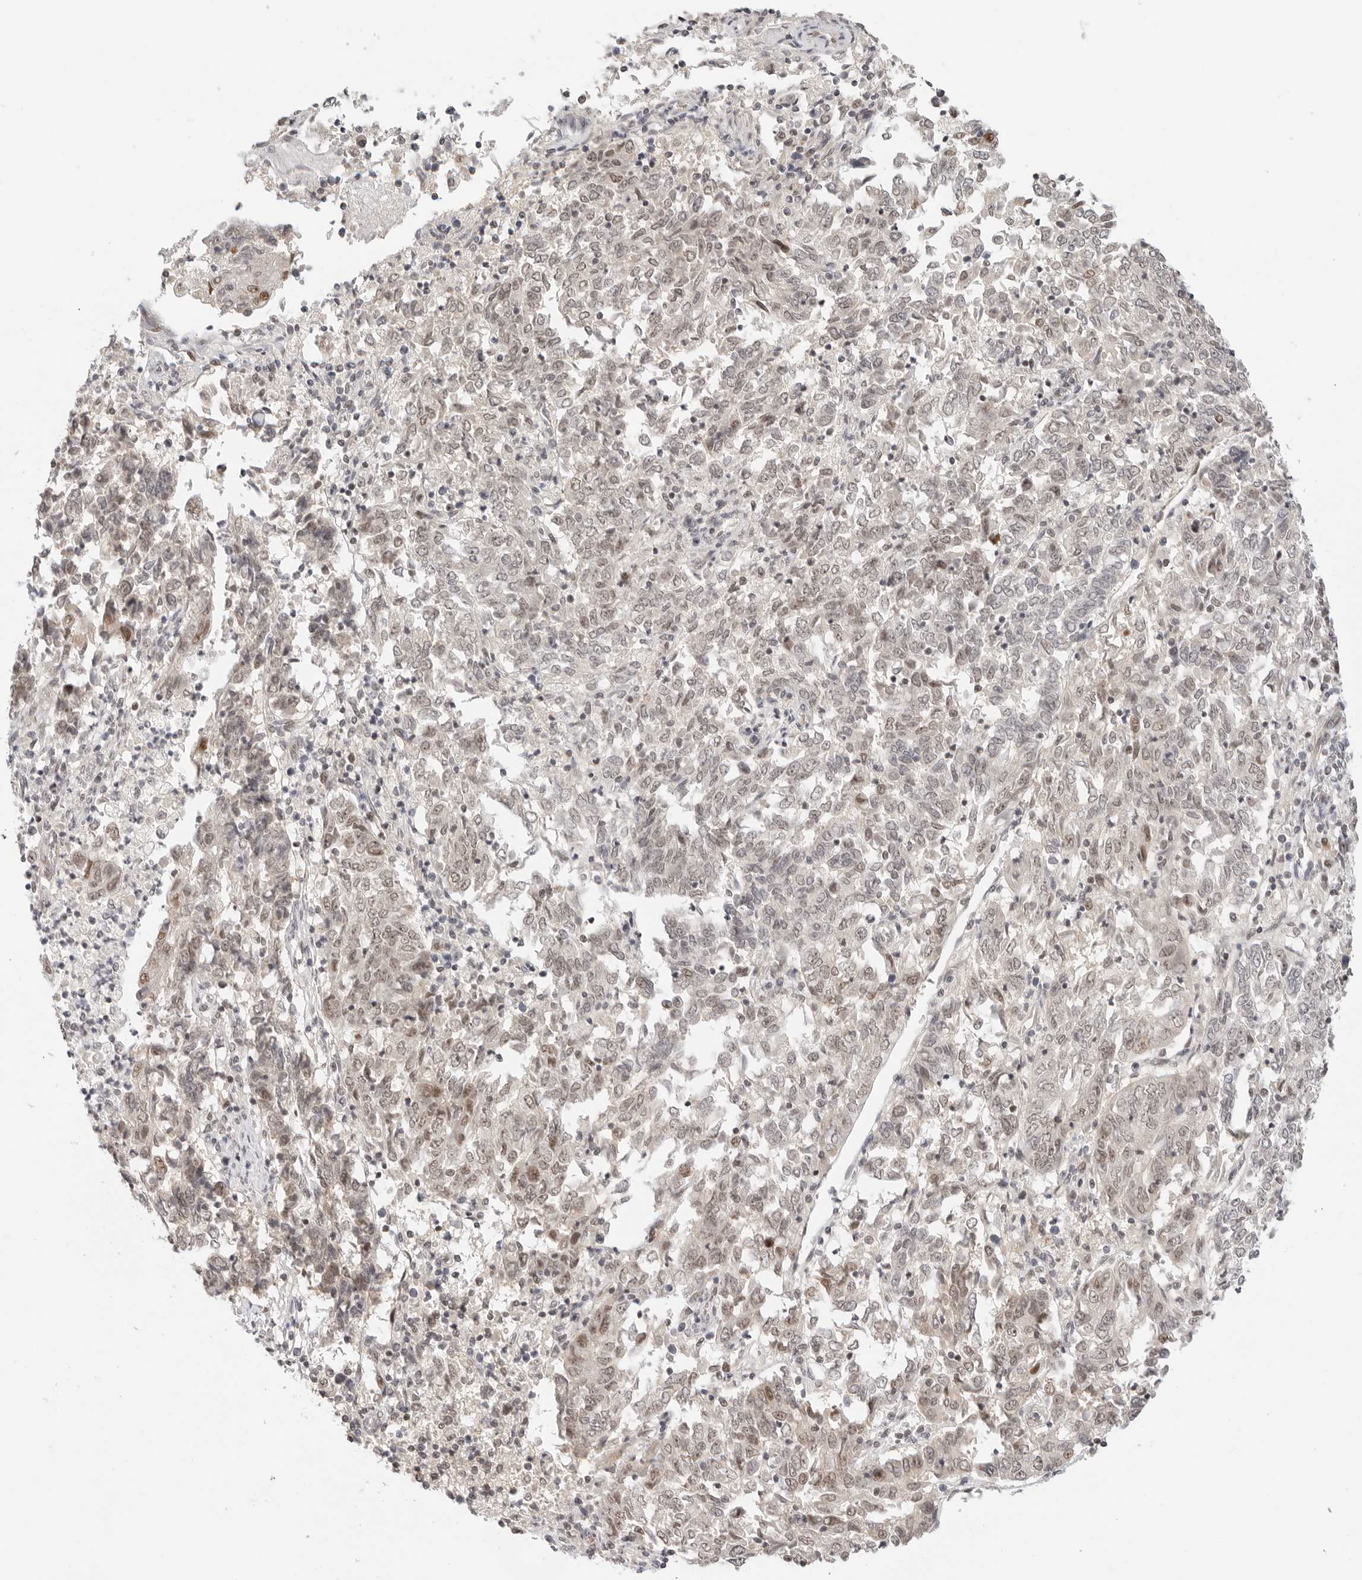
{"staining": {"intensity": "weak", "quantity": ">75%", "location": "nuclear"}, "tissue": "endometrial cancer", "cell_type": "Tumor cells", "image_type": "cancer", "snomed": [{"axis": "morphology", "description": "Adenocarcinoma, NOS"}, {"axis": "topography", "description": "Endometrium"}], "caption": "The histopathology image reveals immunohistochemical staining of adenocarcinoma (endometrial). There is weak nuclear positivity is appreciated in approximately >75% of tumor cells.", "gene": "TSEN2", "patient": {"sex": "female", "age": 80}}